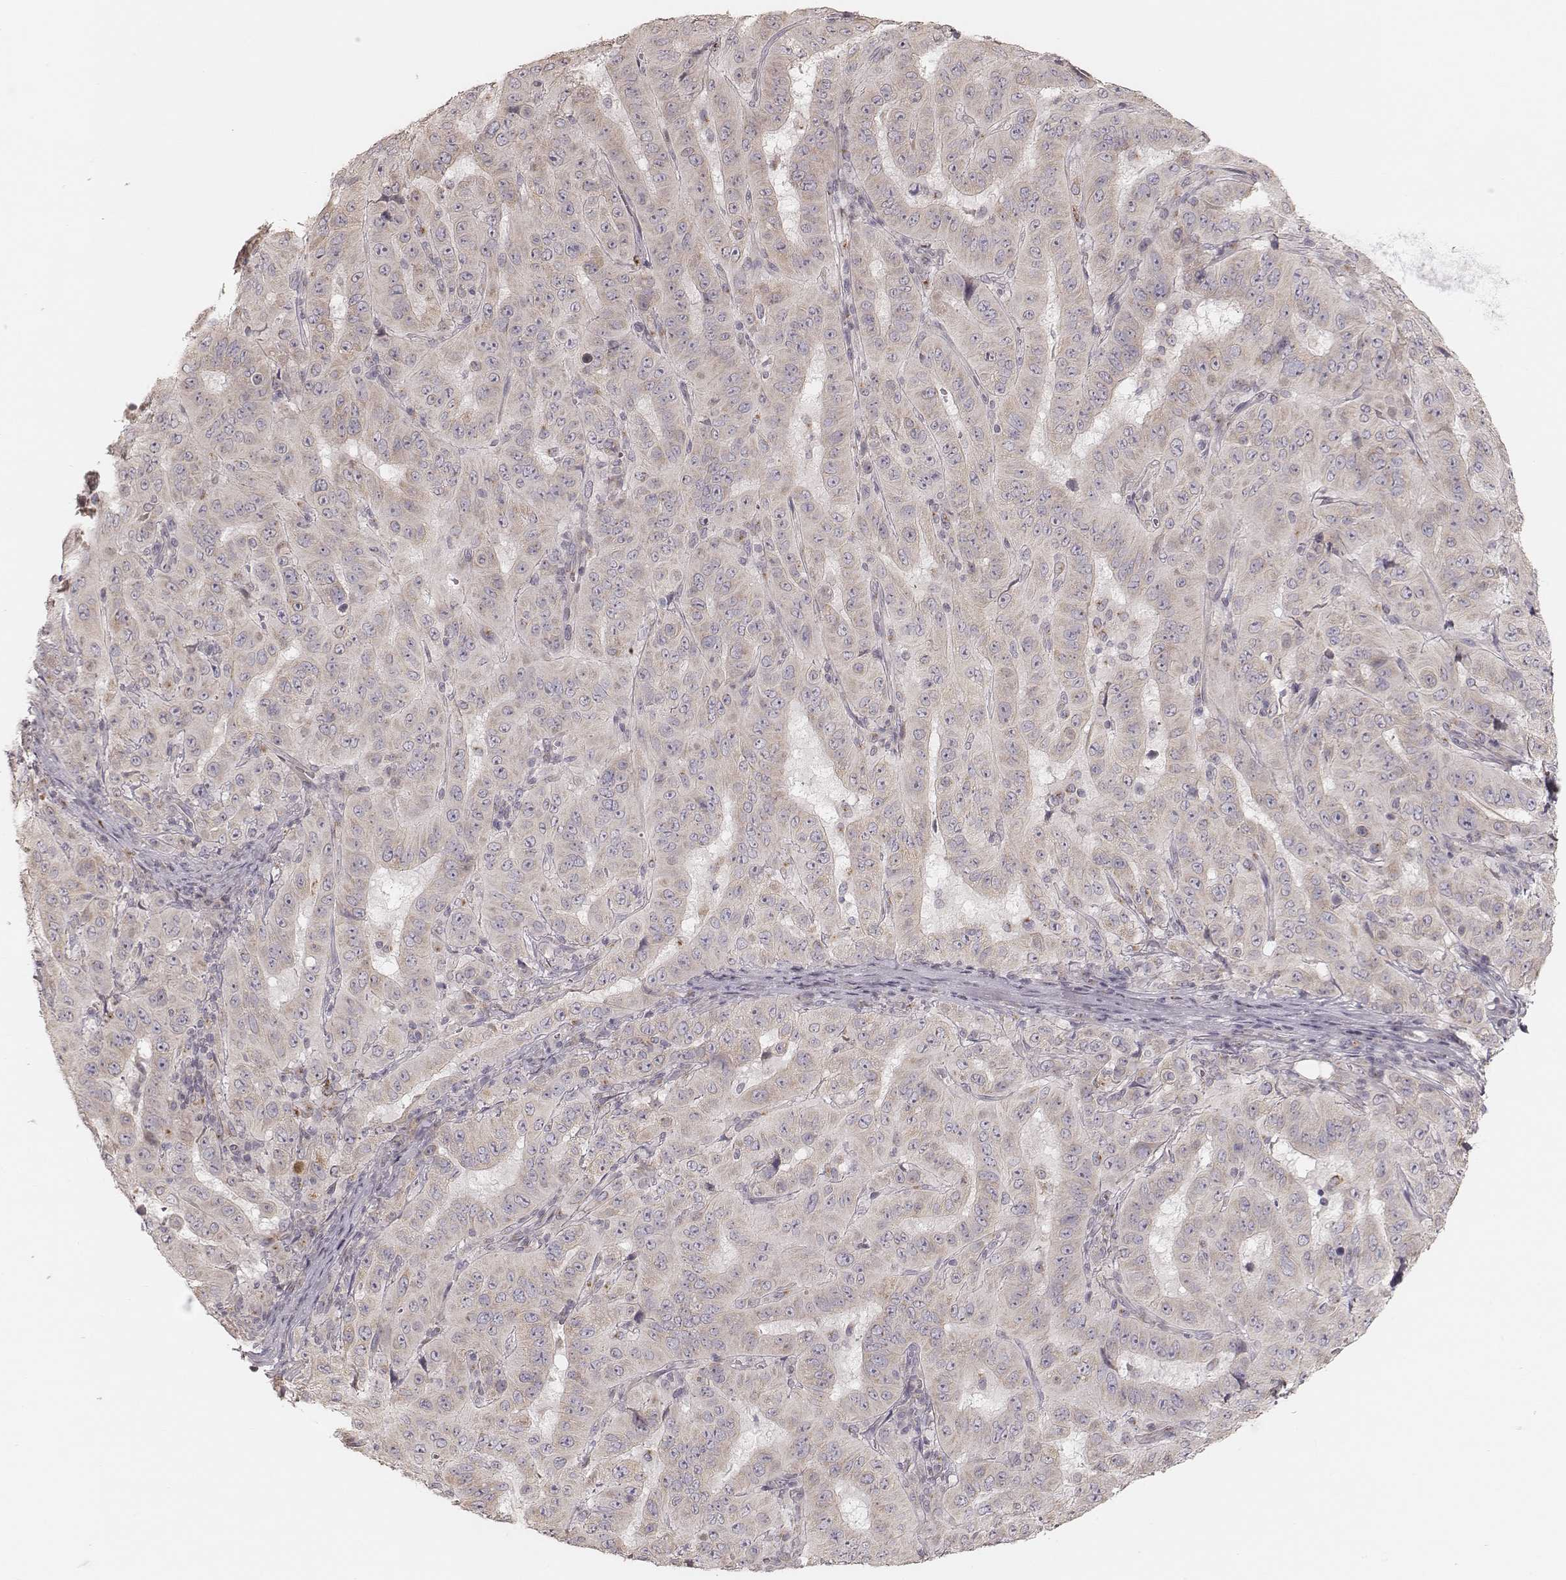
{"staining": {"intensity": "weak", "quantity": "<25%", "location": "cytoplasmic/membranous"}, "tissue": "pancreatic cancer", "cell_type": "Tumor cells", "image_type": "cancer", "snomed": [{"axis": "morphology", "description": "Adenocarcinoma, NOS"}, {"axis": "topography", "description": "Pancreas"}], "caption": "Protein analysis of pancreatic adenocarcinoma displays no significant staining in tumor cells.", "gene": "ABCA7", "patient": {"sex": "male", "age": 63}}